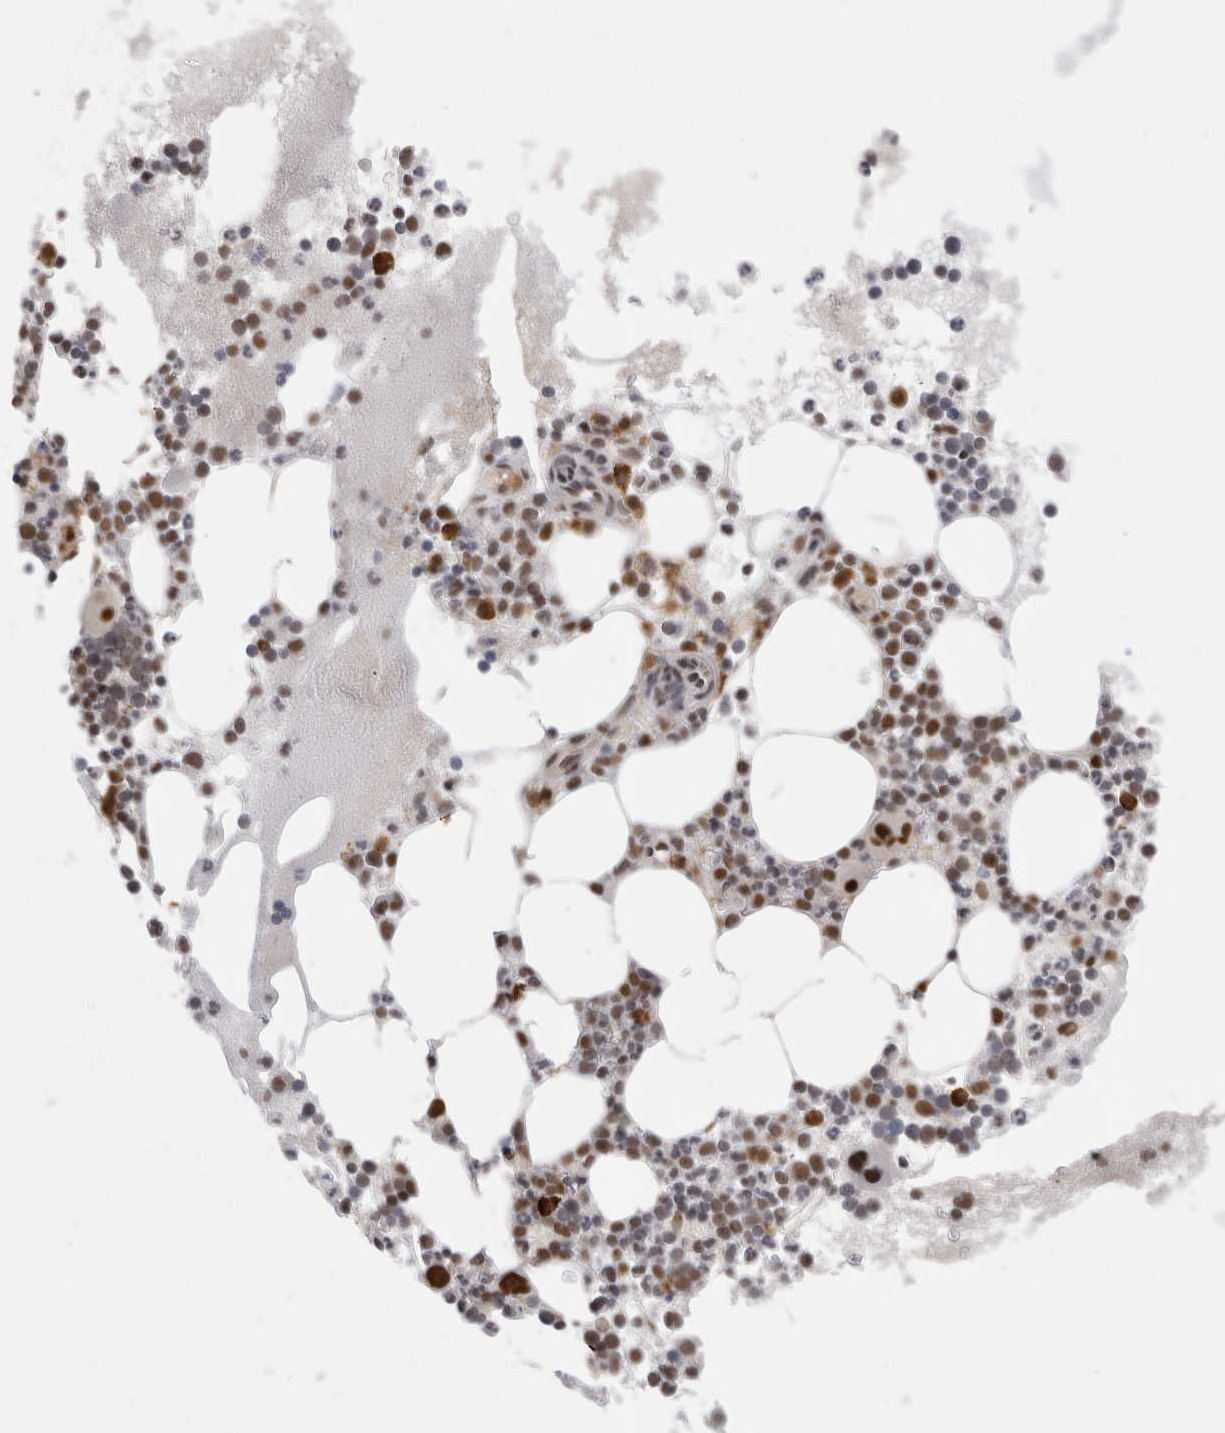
{"staining": {"intensity": "strong", "quantity": ">75%", "location": "nuclear"}, "tissue": "bone marrow", "cell_type": "Hematopoietic cells", "image_type": "normal", "snomed": [{"axis": "morphology", "description": "Normal tissue, NOS"}, {"axis": "morphology", "description": "Inflammation, NOS"}, {"axis": "topography", "description": "Bone marrow"}], "caption": "Bone marrow stained with immunohistochemistry demonstrates strong nuclear staining in approximately >75% of hematopoietic cells. (brown staining indicates protein expression, while blue staining denotes nuclei).", "gene": "ZNF24", "patient": {"sex": "female", "age": 45}}